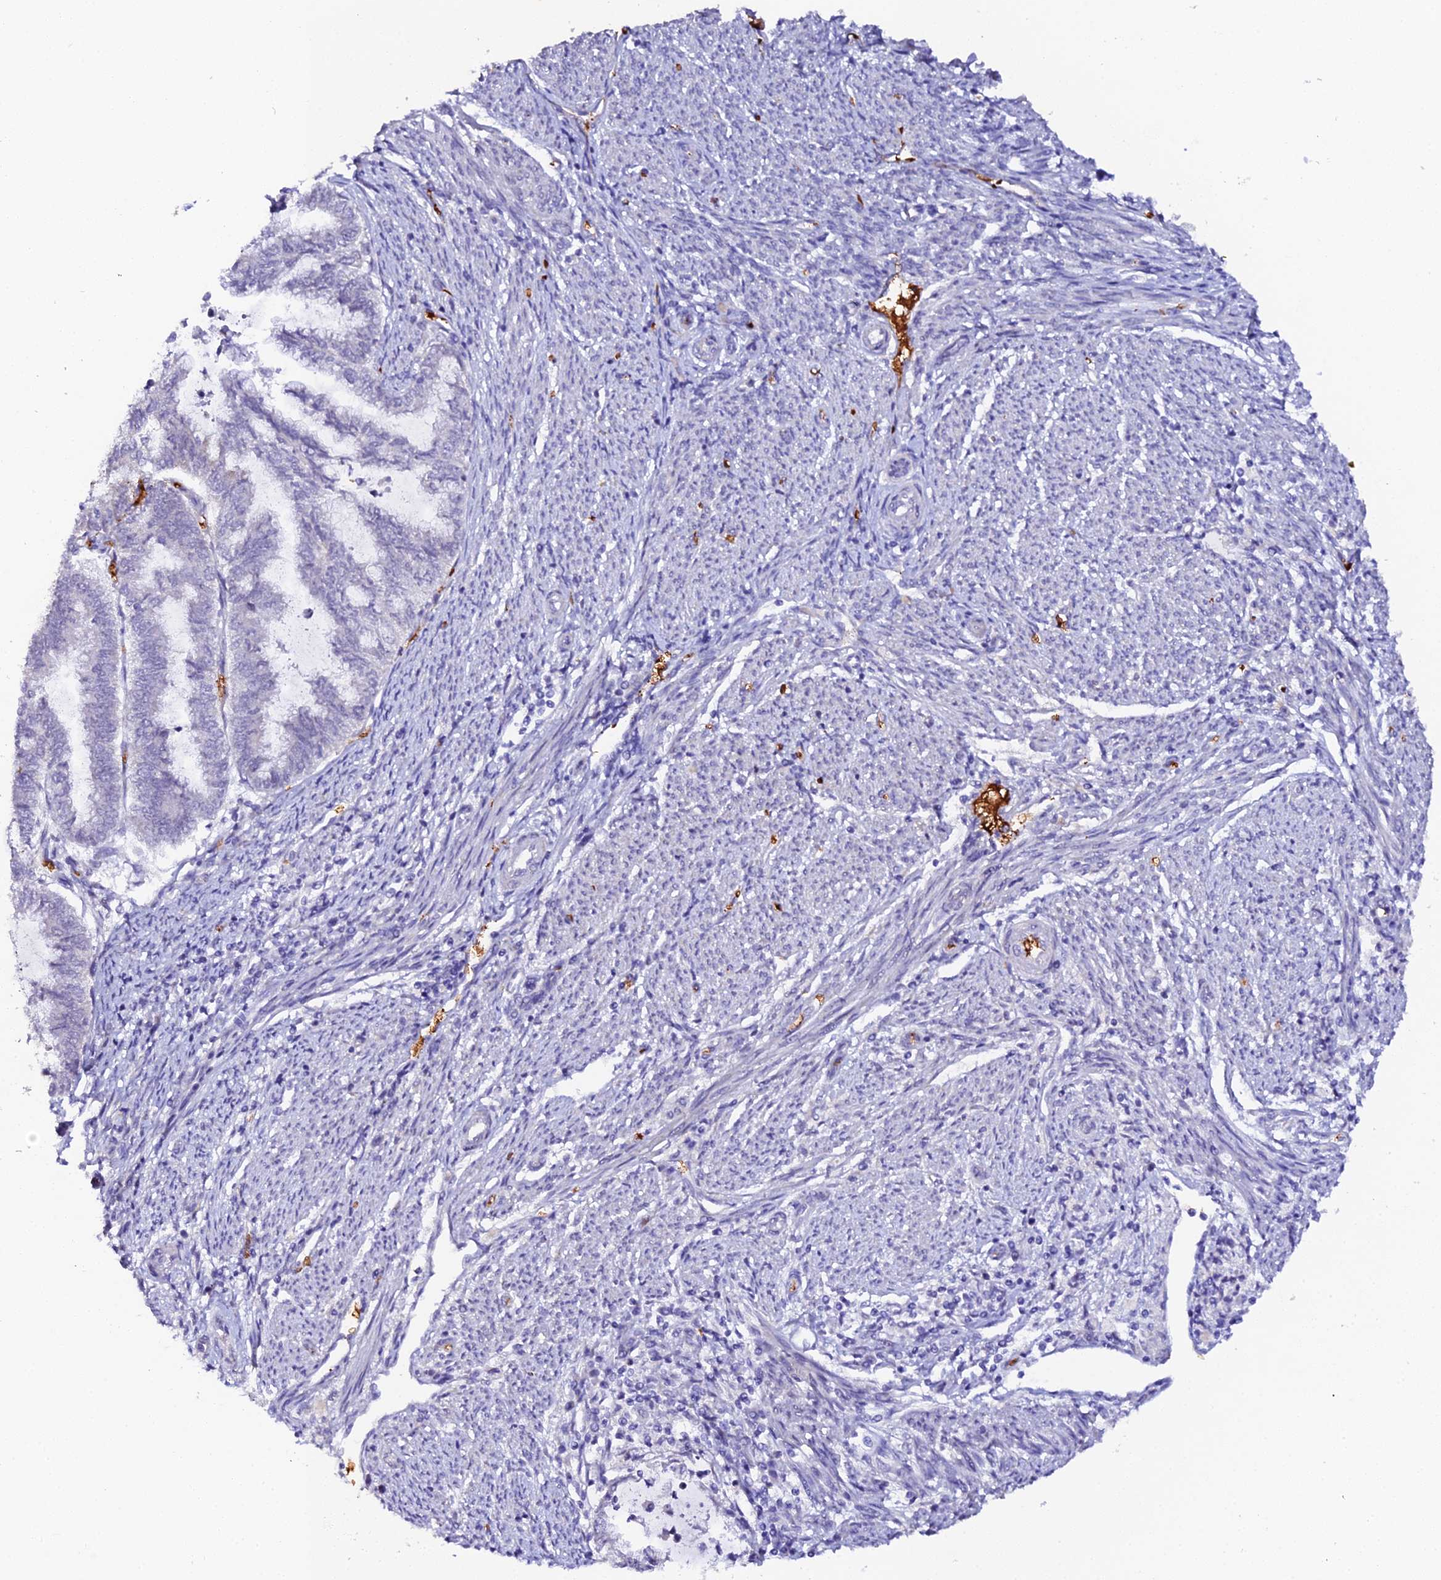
{"staining": {"intensity": "negative", "quantity": "none", "location": "none"}, "tissue": "endometrial cancer", "cell_type": "Tumor cells", "image_type": "cancer", "snomed": [{"axis": "morphology", "description": "Adenocarcinoma, NOS"}, {"axis": "topography", "description": "Endometrium"}], "caption": "The image shows no staining of tumor cells in endometrial cancer.", "gene": "CFAP45", "patient": {"sex": "female", "age": 79}}